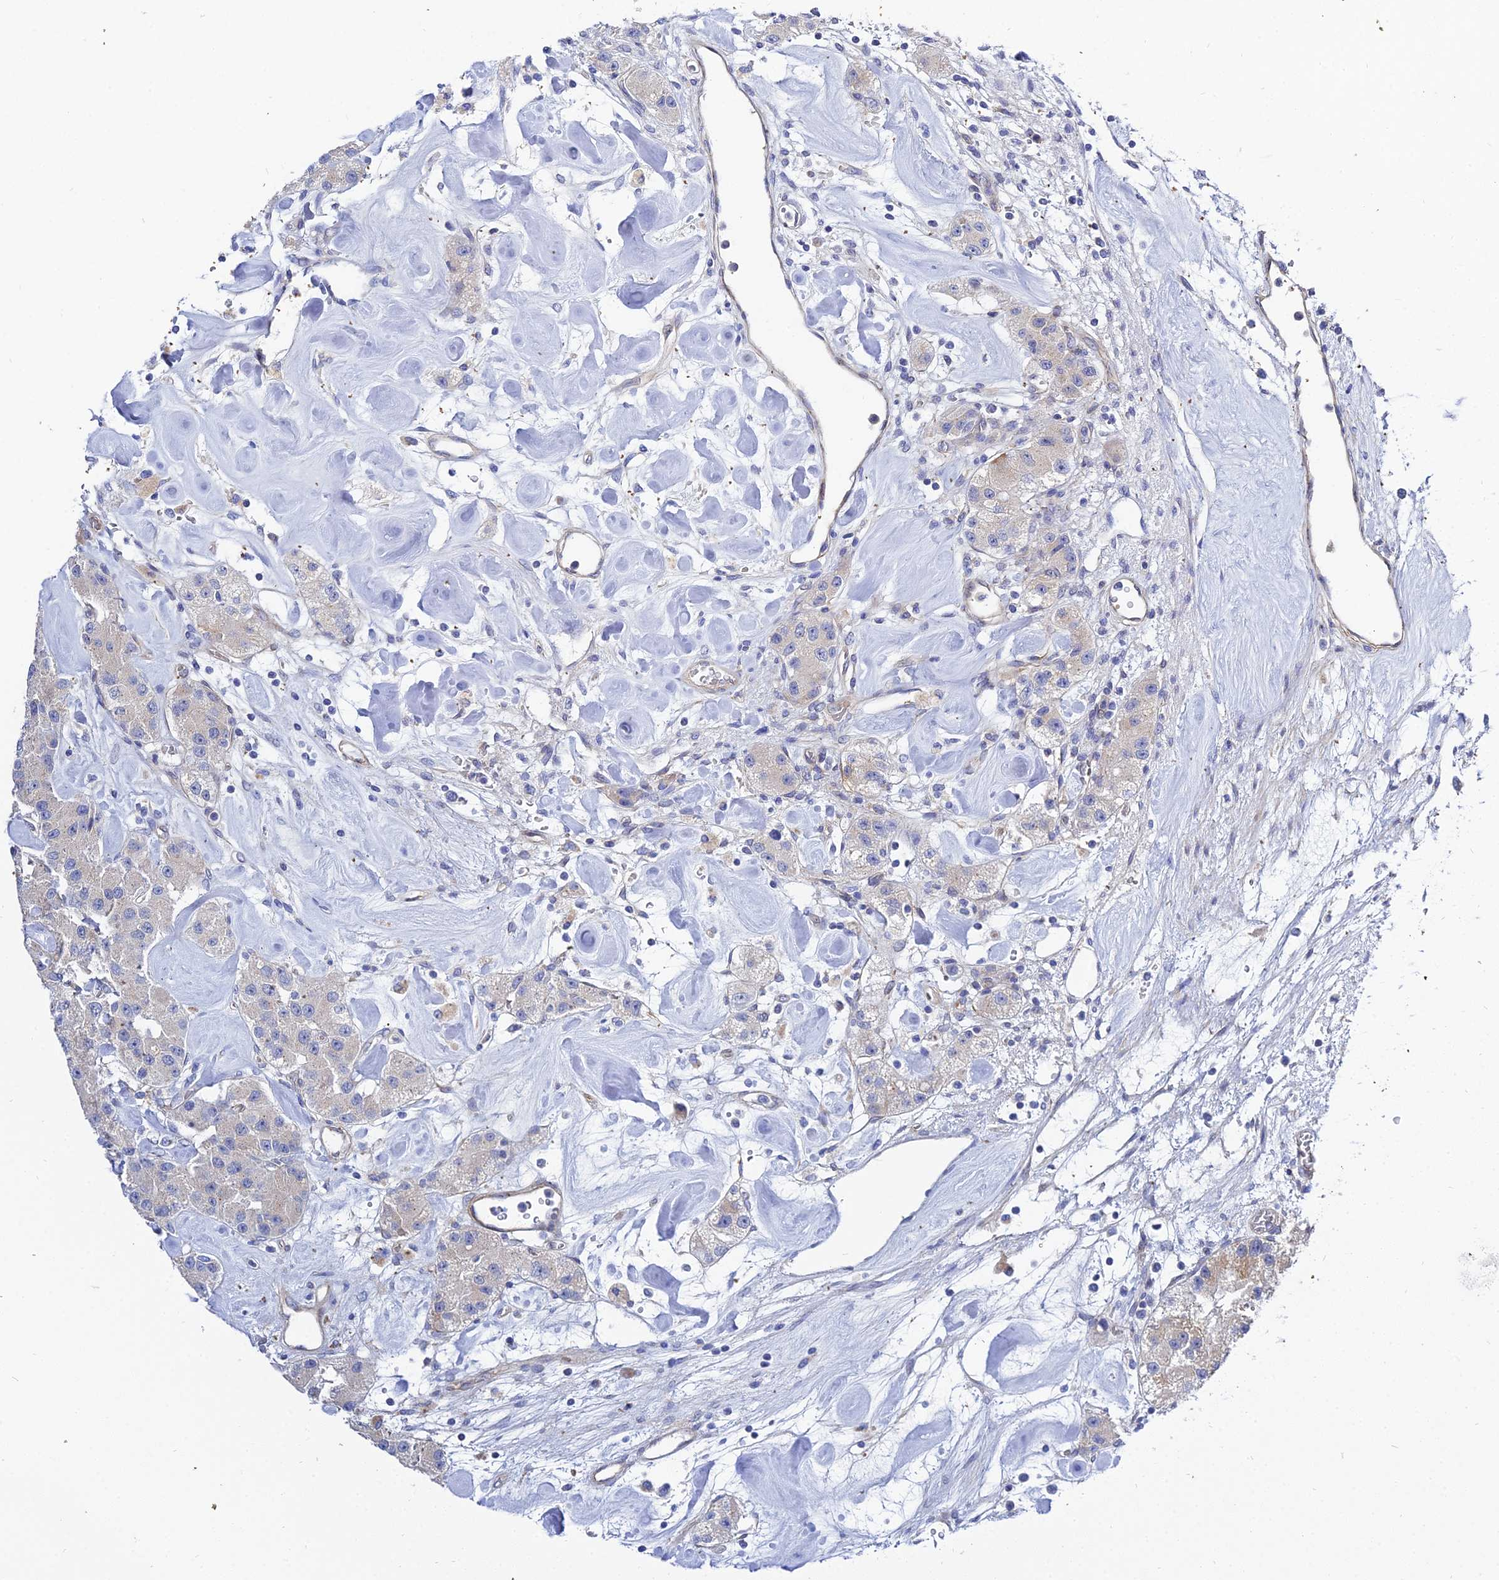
{"staining": {"intensity": "weak", "quantity": "<25%", "location": "cytoplasmic/membranous"}, "tissue": "carcinoid", "cell_type": "Tumor cells", "image_type": "cancer", "snomed": [{"axis": "morphology", "description": "Carcinoid, malignant, NOS"}, {"axis": "topography", "description": "Pancreas"}], "caption": "DAB (3,3'-diaminobenzidine) immunohistochemical staining of human malignant carcinoid demonstrates no significant staining in tumor cells. (DAB immunohistochemistry with hematoxylin counter stain).", "gene": "APOBEC3H", "patient": {"sex": "male", "age": 41}}